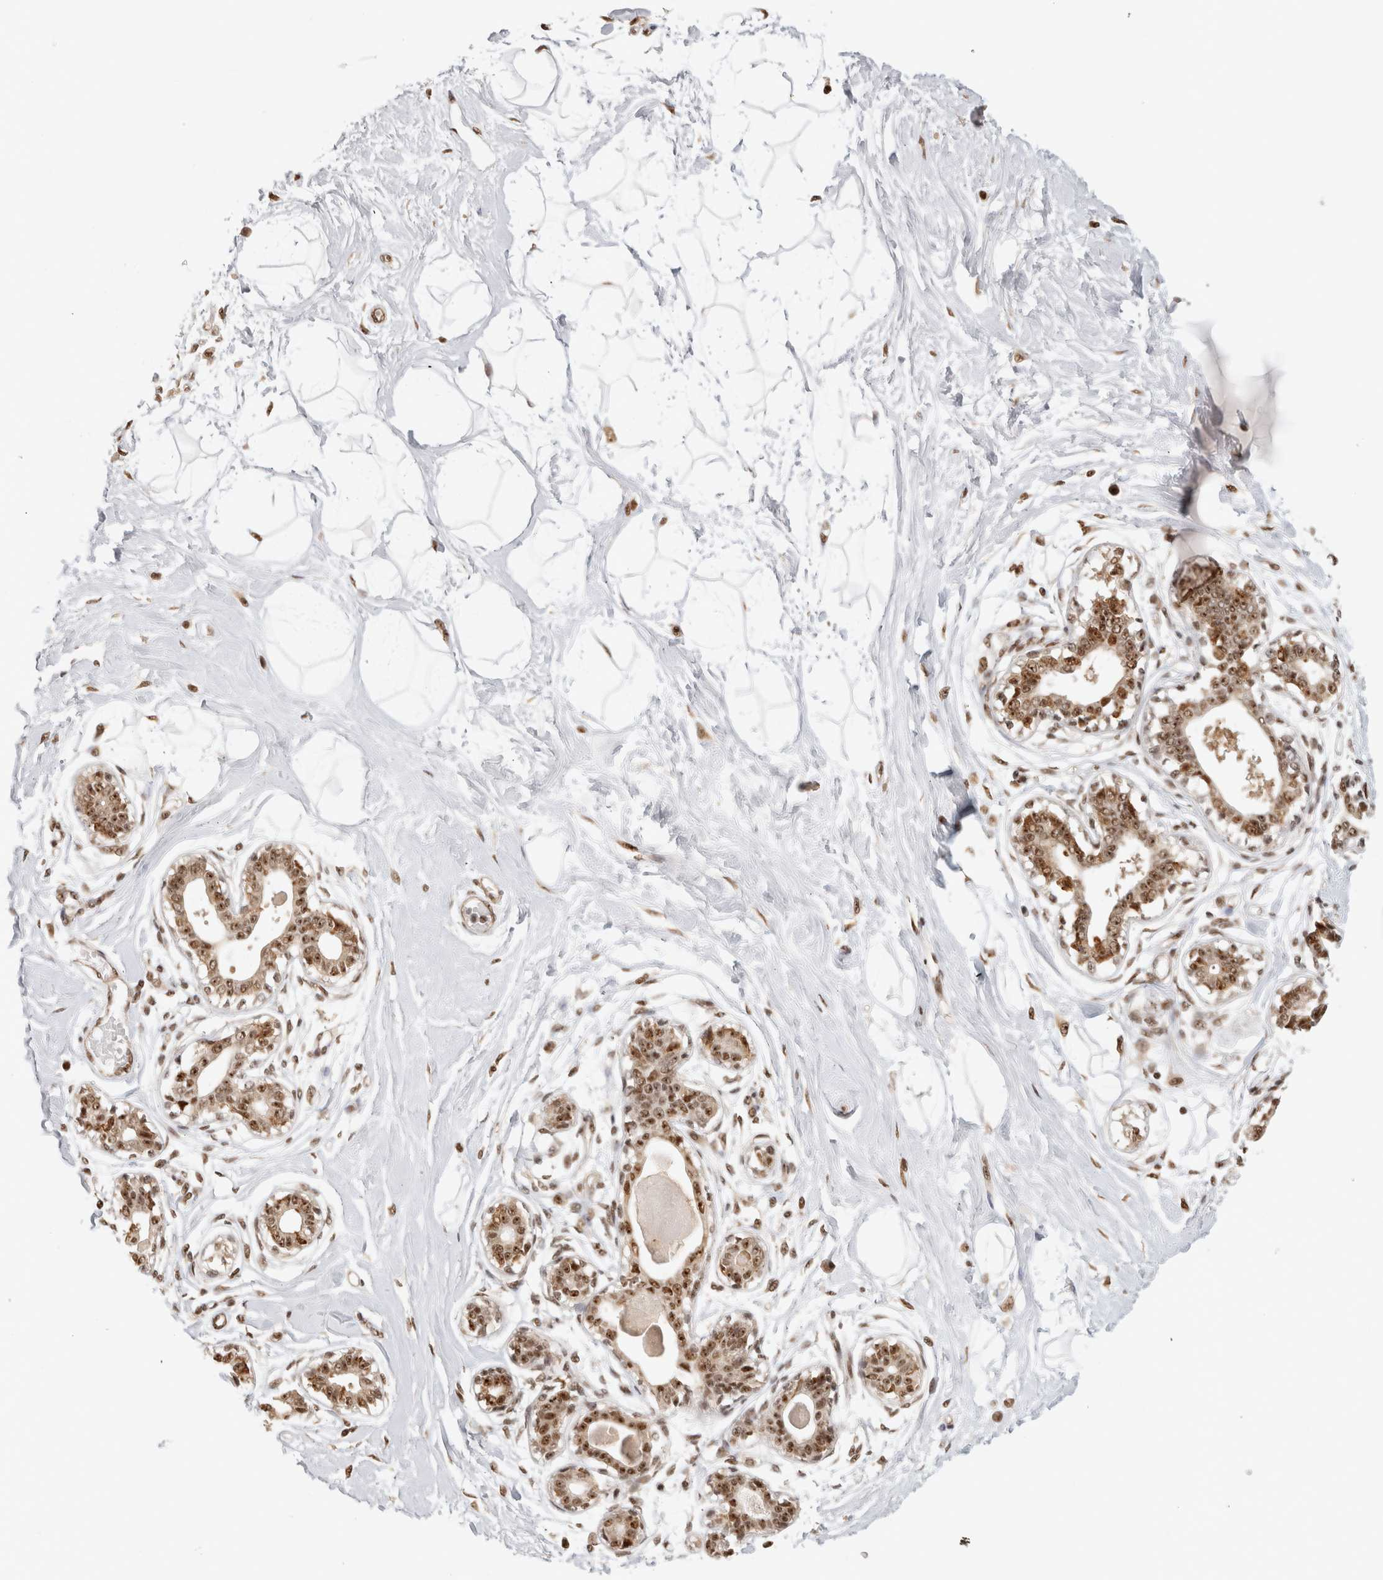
{"staining": {"intensity": "moderate", "quantity": "<25%", "location": "cytoplasmic/membranous,nuclear"}, "tissue": "breast", "cell_type": "Adipocytes", "image_type": "normal", "snomed": [{"axis": "morphology", "description": "Normal tissue, NOS"}, {"axis": "topography", "description": "Breast"}], "caption": "Immunohistochemical staining of normal human breast exhibits moderate cytoplasmic/membranous,nuclear protein positivity in about <25% of adipocytes.", "gene": "EBNA1BP2", "patient": {"sex": "female", "age": 45}}